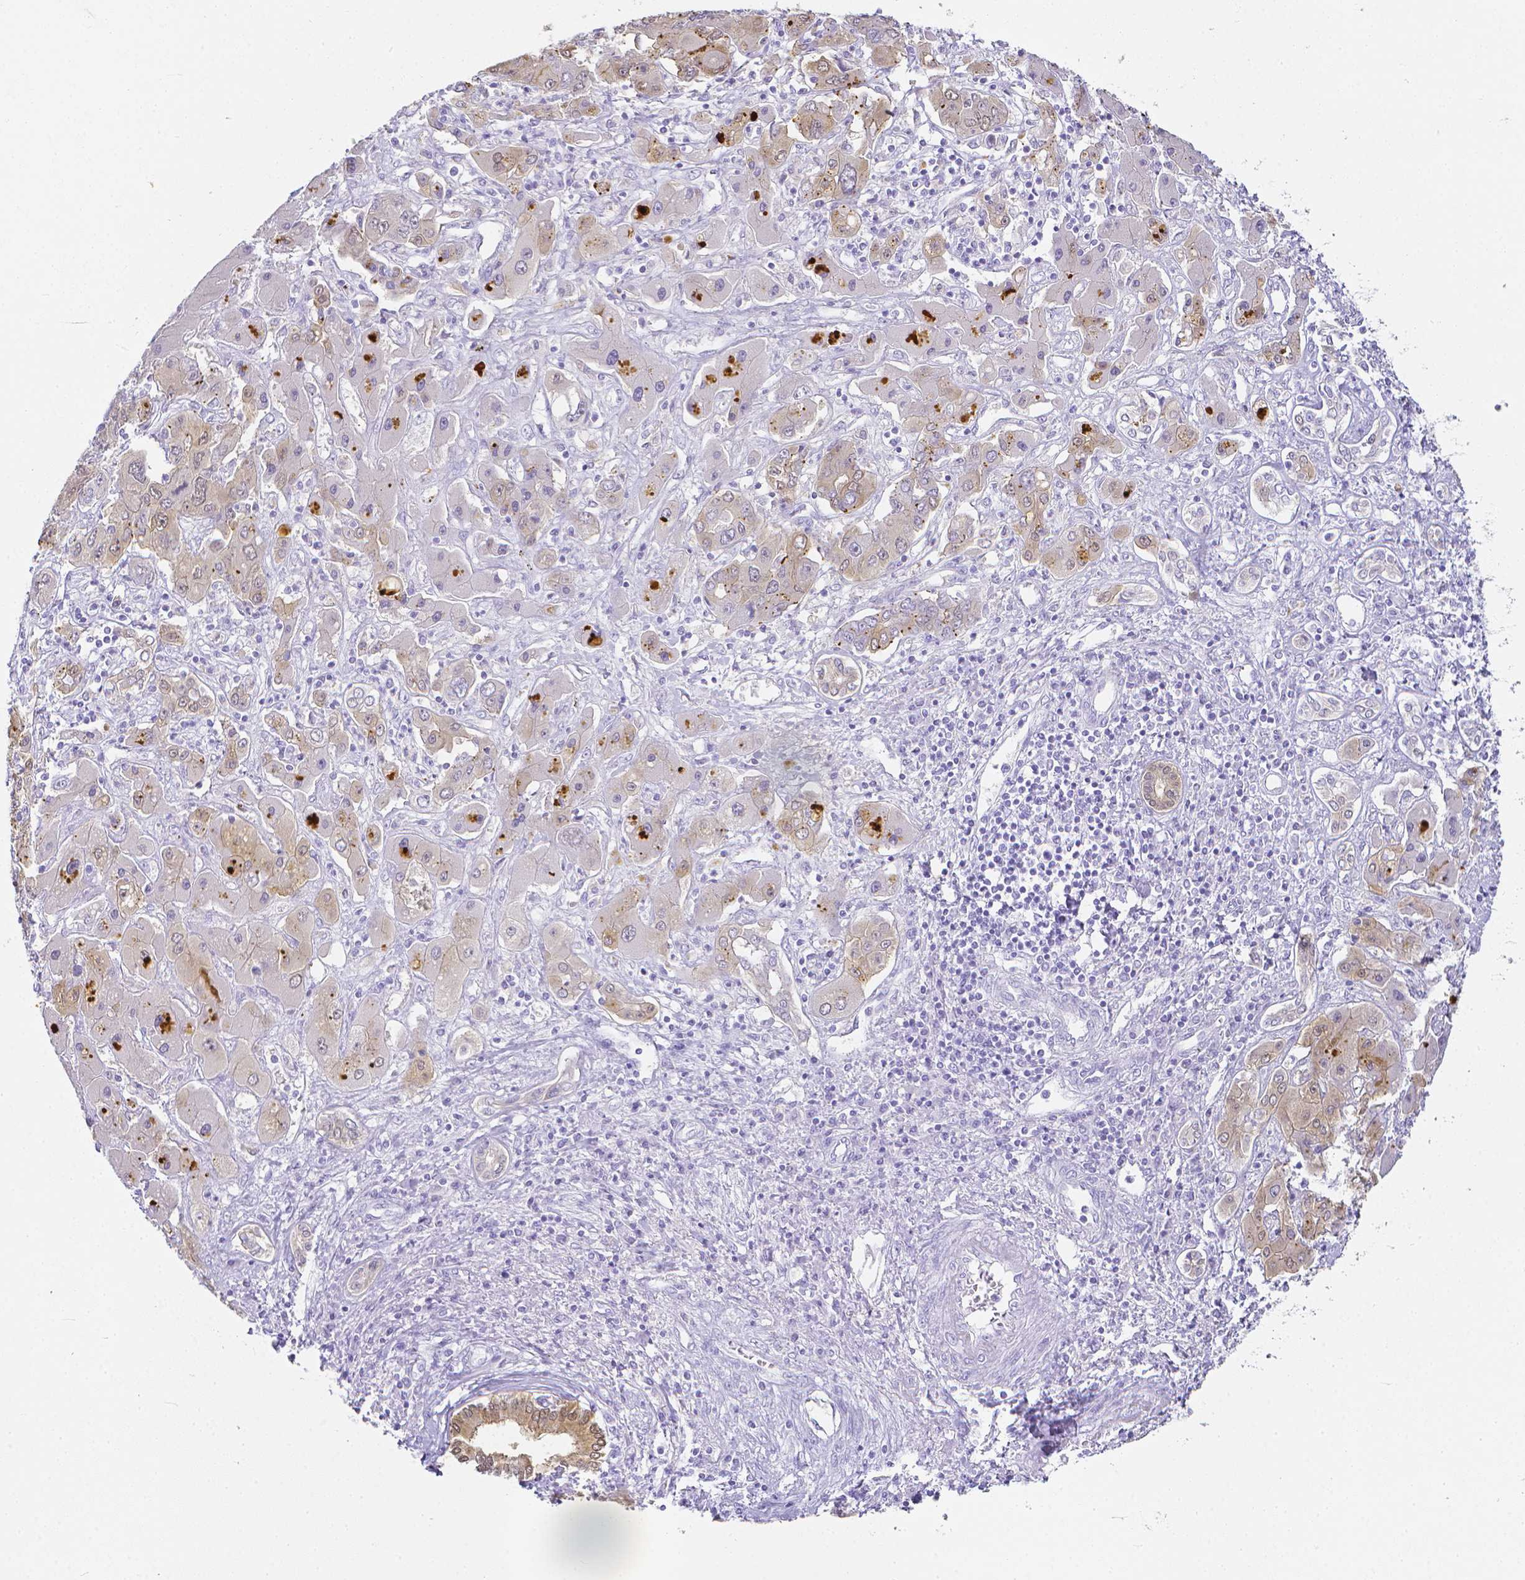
{"staining": {"intensity": "moderate", "quantity": "25%-75%", "location": "cytoplasmic/membranous,nuclear"}, "tissue": "liver cancer", "cell_type": "Tumor cells", "image_type": "cancer", "snomed": [{"axis": "morphology", "description": "Cholangiocarcinoma"}, {"axis": "topography", "description": "Liver"}], "caption": "Cholangiocarcinoma (liver) was stained to show a protein in brown. There is medium levels of moderate cytoplasmic/membranous and nuclear positivity in about 25%-75% of tumor cells. The staining was performed using DAB (3,3'-diaminobenzidine) to visualize the protein expression in brown, while the nuclei were stained in blue with hematoxylin (Magnification: 20x).", "gene": "LGALS4", "patient": {"sex": "male", "age": 67}}